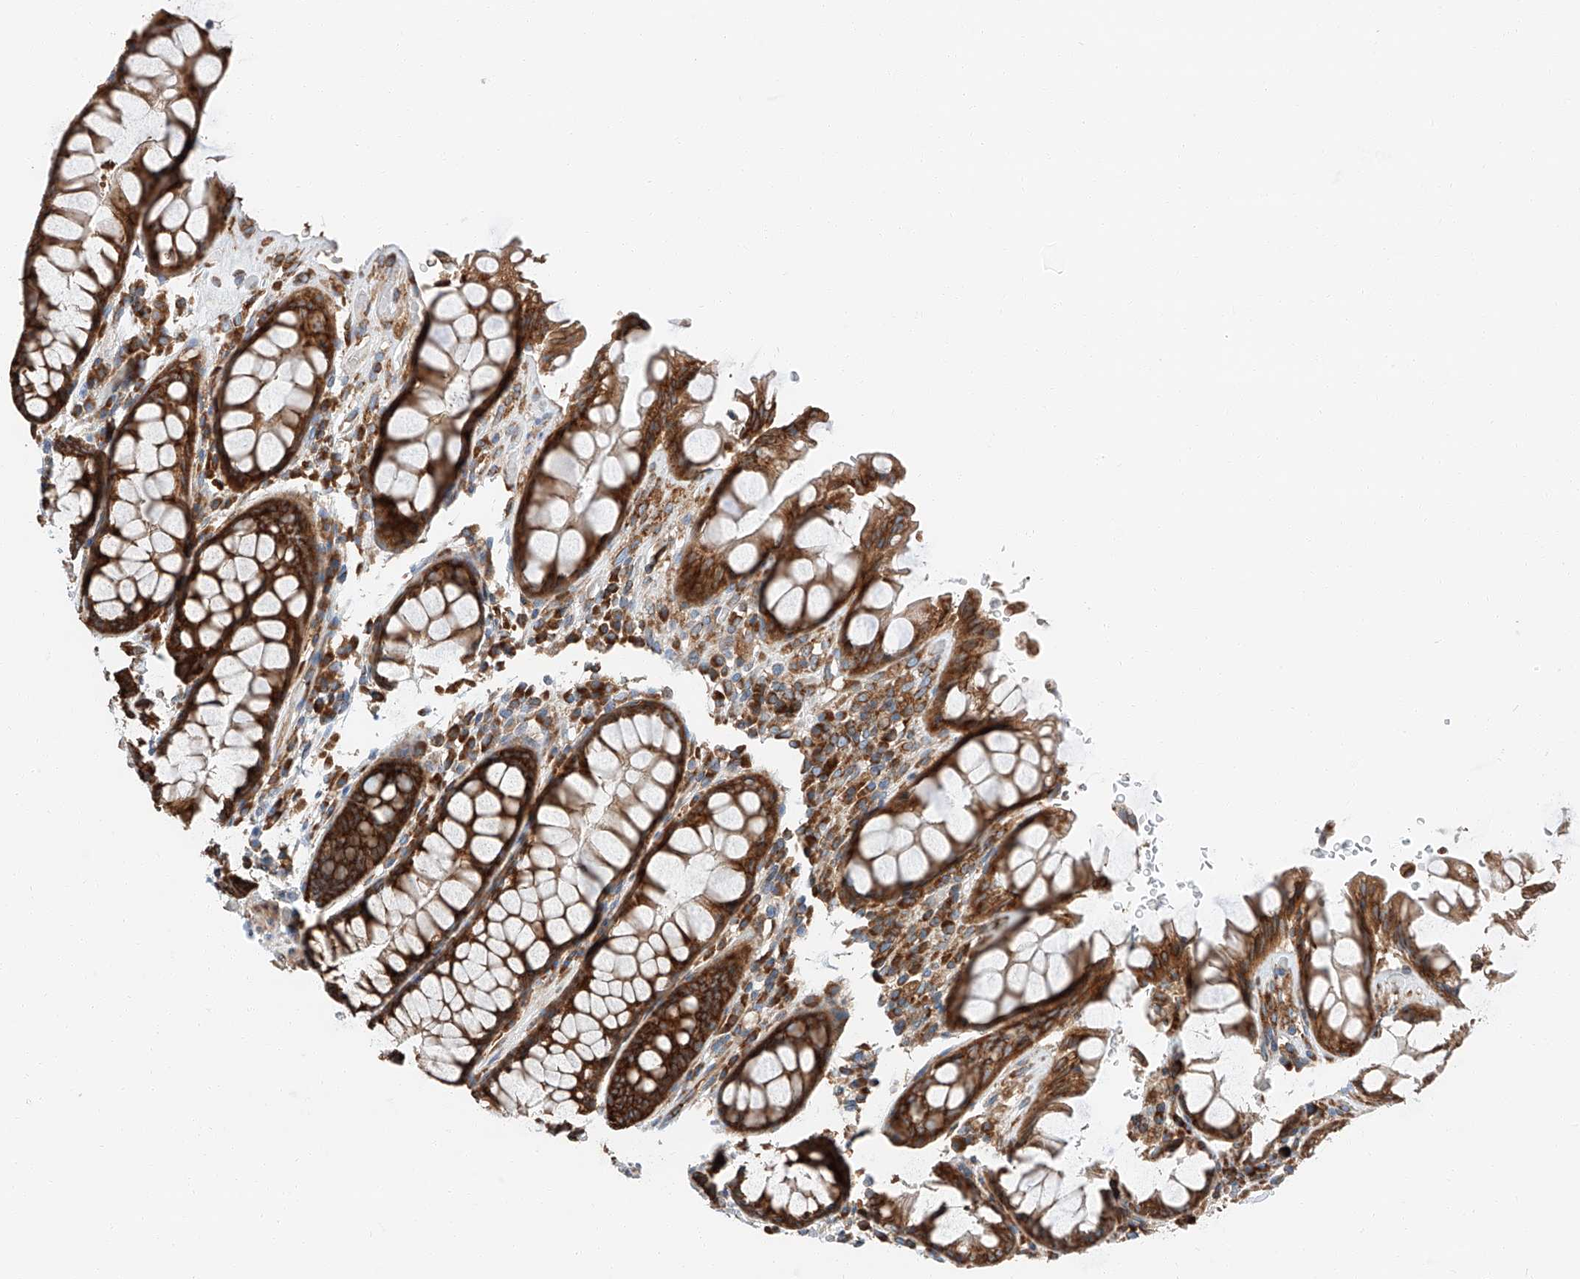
{"staining": {"intensity": "strong", "quantity": ">75%", "location": "cytoplasmic/membranous"}, "tissue": "rectum", "cell_type": "Glandular cells", "image_type": "normal", "snomed": [{"axis": "morphology", "description": "Normal tissue, NOS"}, {"axis": "topography", "description": "Rectum"}], "caption": "Human rectum stained with a brown dye displays strong cytoplasmic/membranous positive expression in about >75% of glandular cells.", "gene": "ZC3H15", "patient": {"sex": "male", "age": 64}}